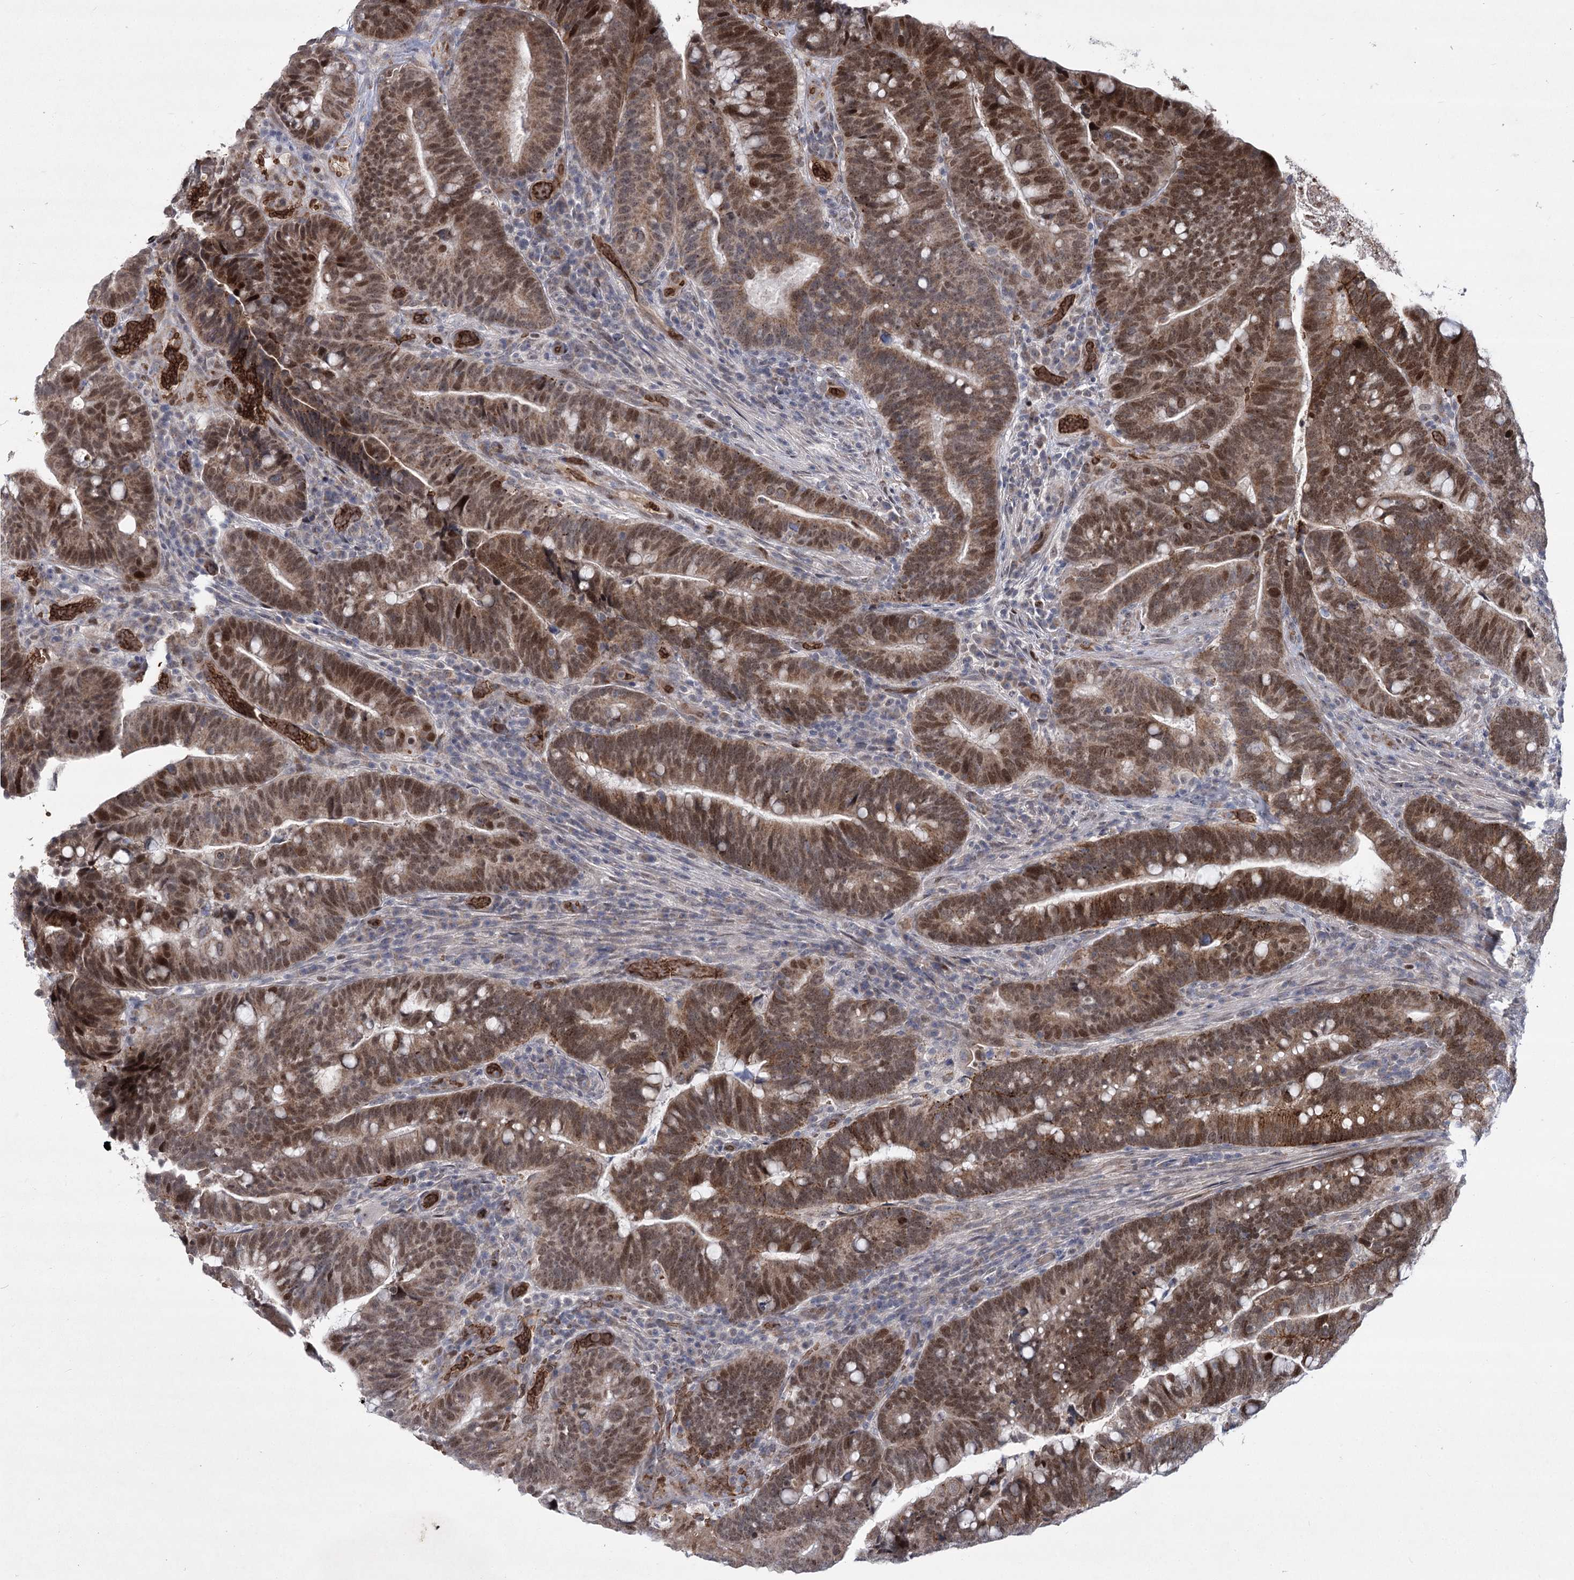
{"staining": {"intensity": "strong", "quantity": ">75%", "location": "cytoplasmic/membranous,nuclear"}, "tissue": "colorectal cancer", "cell_type": "Tumor cells", "image_type": "cancer", "snomed": [{"axis": "morphology", "description": "Adenocarcinoma, NOS"}, {"axis": "topography", "description": "Colon"}], "caption": "IHC of colorectal cancer exhibits high levels of strong cytoplasmic/membranous and nuclear positivity in approximately >75% of tumor cells.", "gene": "NSMCE4A", "patient": {"sex": "female", "age": 66}}